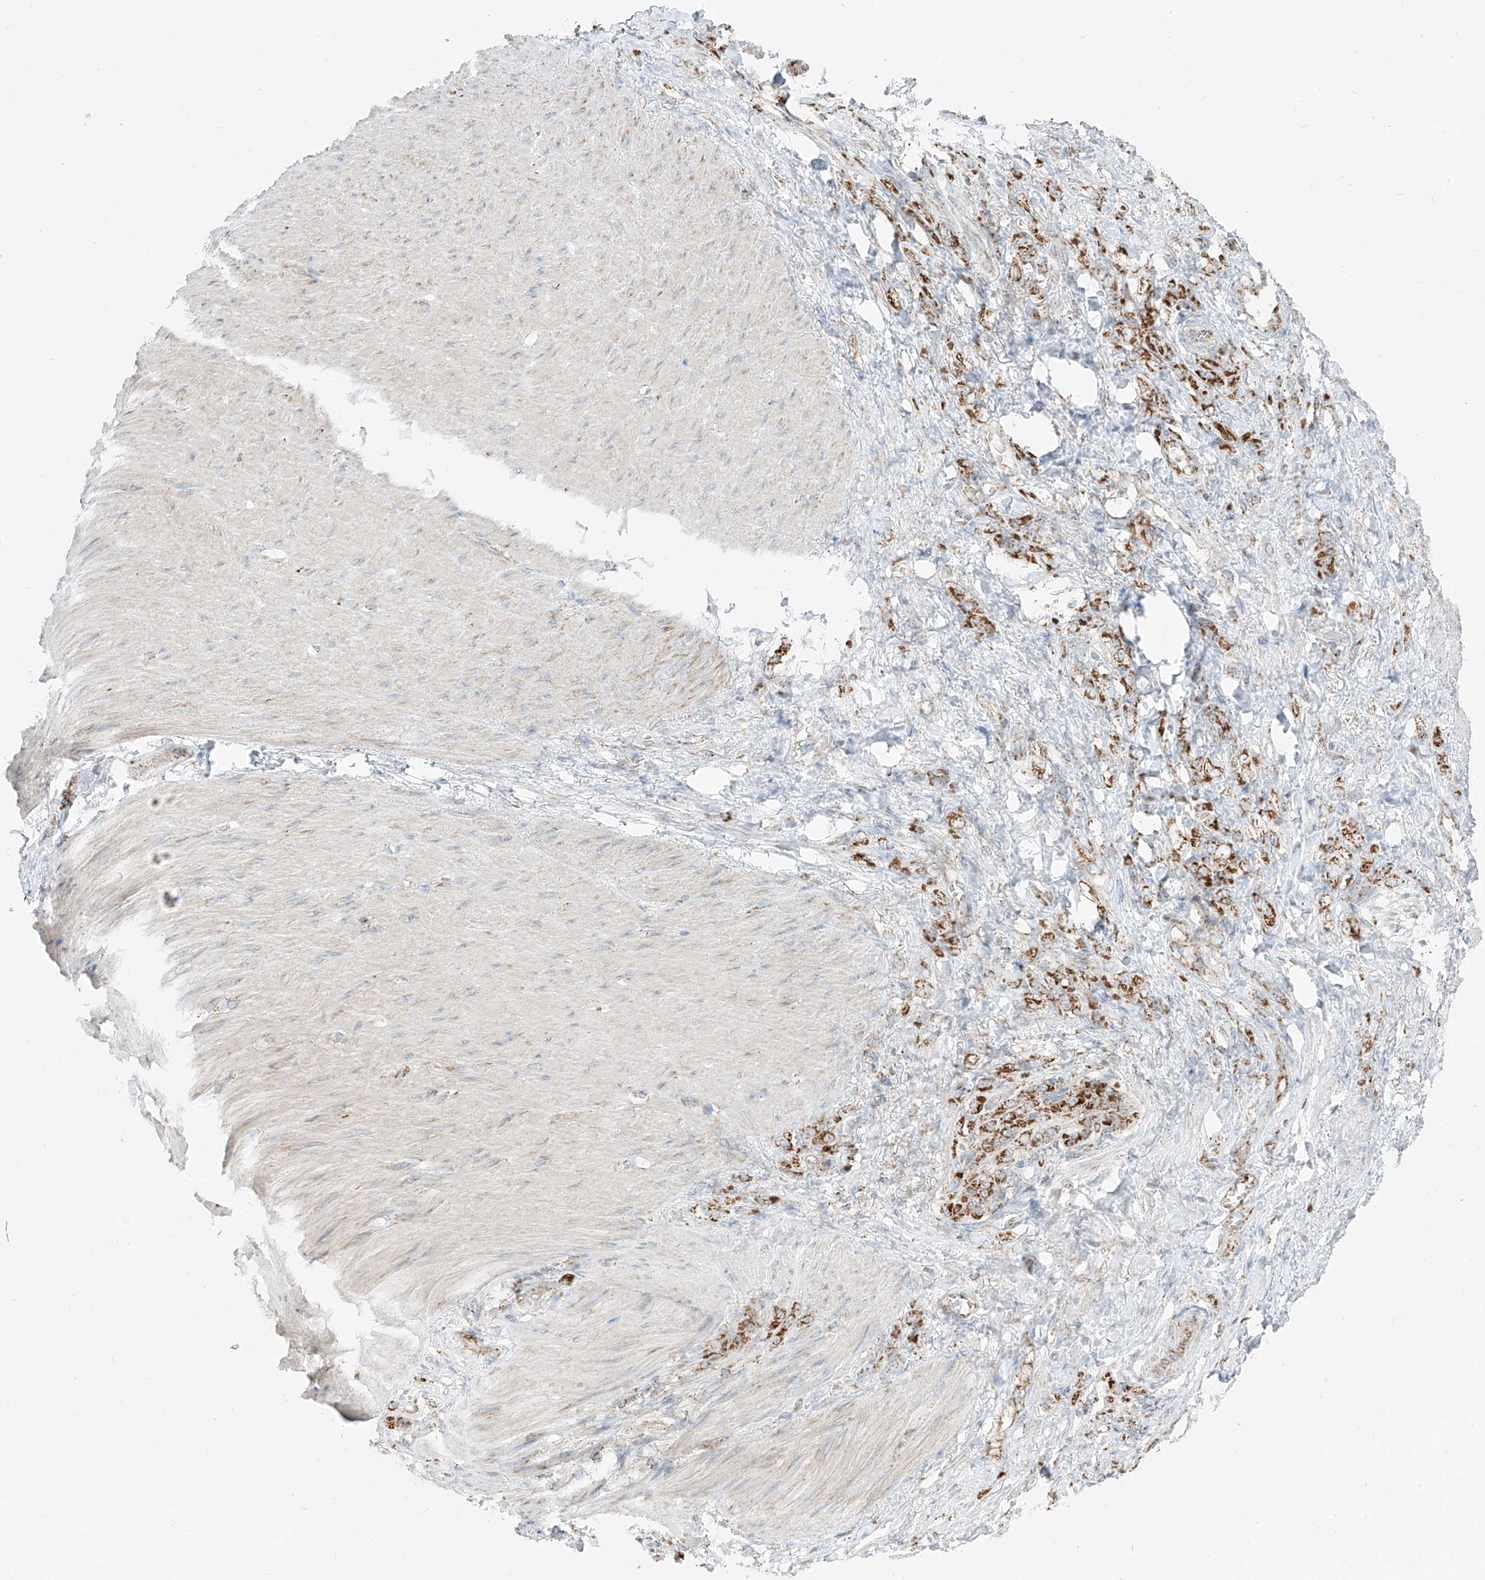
{"staining": {"intensity": "strong", "quantity": ">75%", "location": "cytoplasmic/membranous"}, "tissue": "stomach cancer", "cell_type": "Tumor cells", "image_type": "cancer", "snomed": [{"axis": "morphology", "description": "Normal tissue, NOS"}, {"axis": "morphology", "description": "Adenocarcinoma, NOS"}, {"axis": "topography", "description": "Stomach"}], "caption": "IHC image of stomach cancer stained for a protein (brown), which demonstrates high levels of strong cytoplasmic/membranous expression in about >75% of tumor cells.", "gene": "ETHE1", "patient": {"sex": "male", "age": 82}}